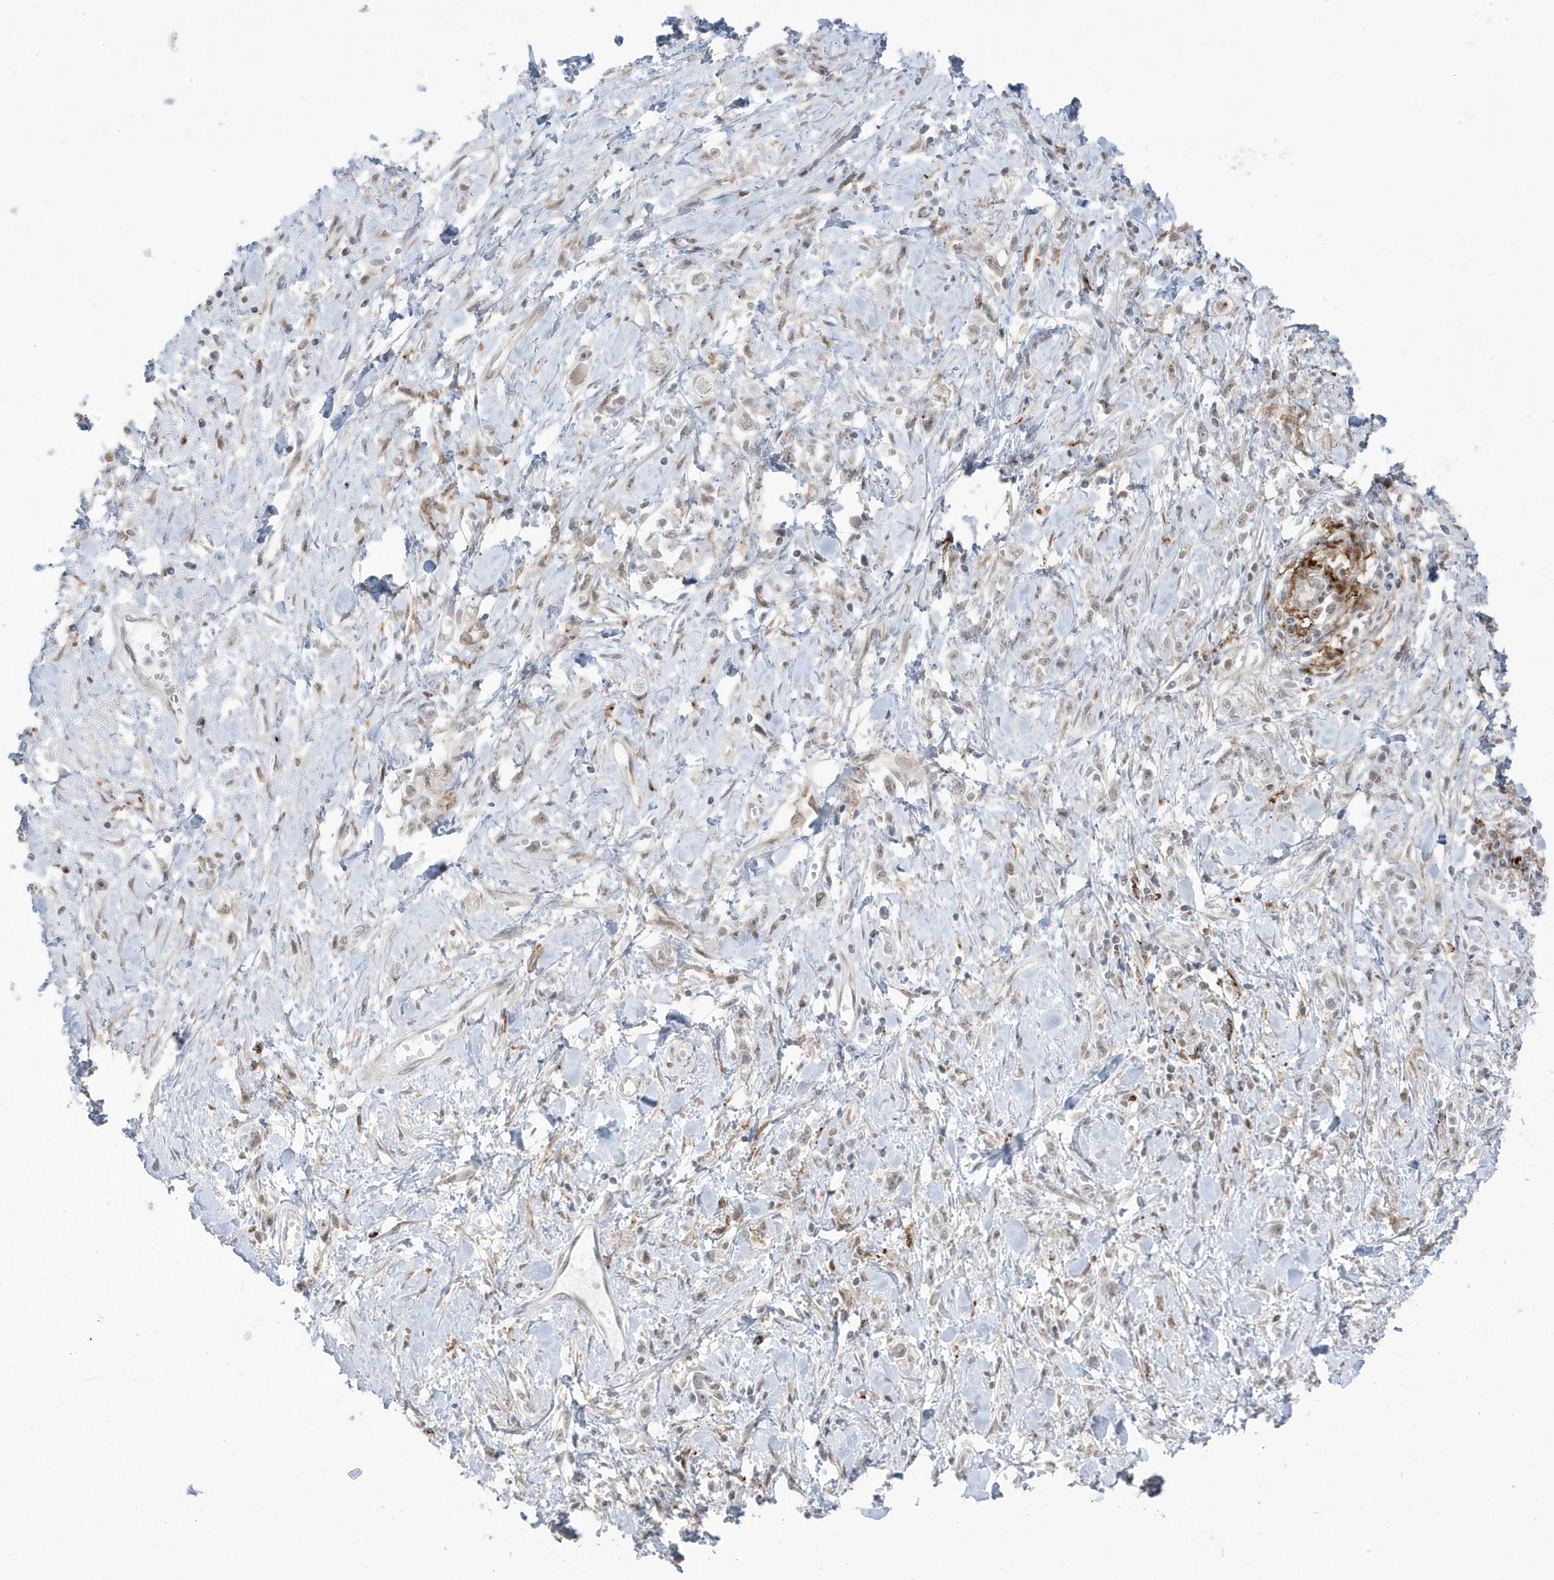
{"staining": {"intensity": "weak", "quantity": "<25%", "location": "nuclear"}, "tissue": "stomach cancer", "cell_type": "Tumor cells", "image_type": "cancer", "snomed": [{"axis": "morphology", "description": "Adenocarcinoma, NOS"}, {"axis": "topography", "description": "Stomach"}], "caption": "A micrograph of human stomach cancer is negative for staining in tumor cells. (Brightfield microscopy of DAB (3,3'-diaminobenzidine) immunohistochemistry (IHC) at high magnification).", "gene": "ADAMTSL3", "patient": {"sex": "female", "age": 76}}